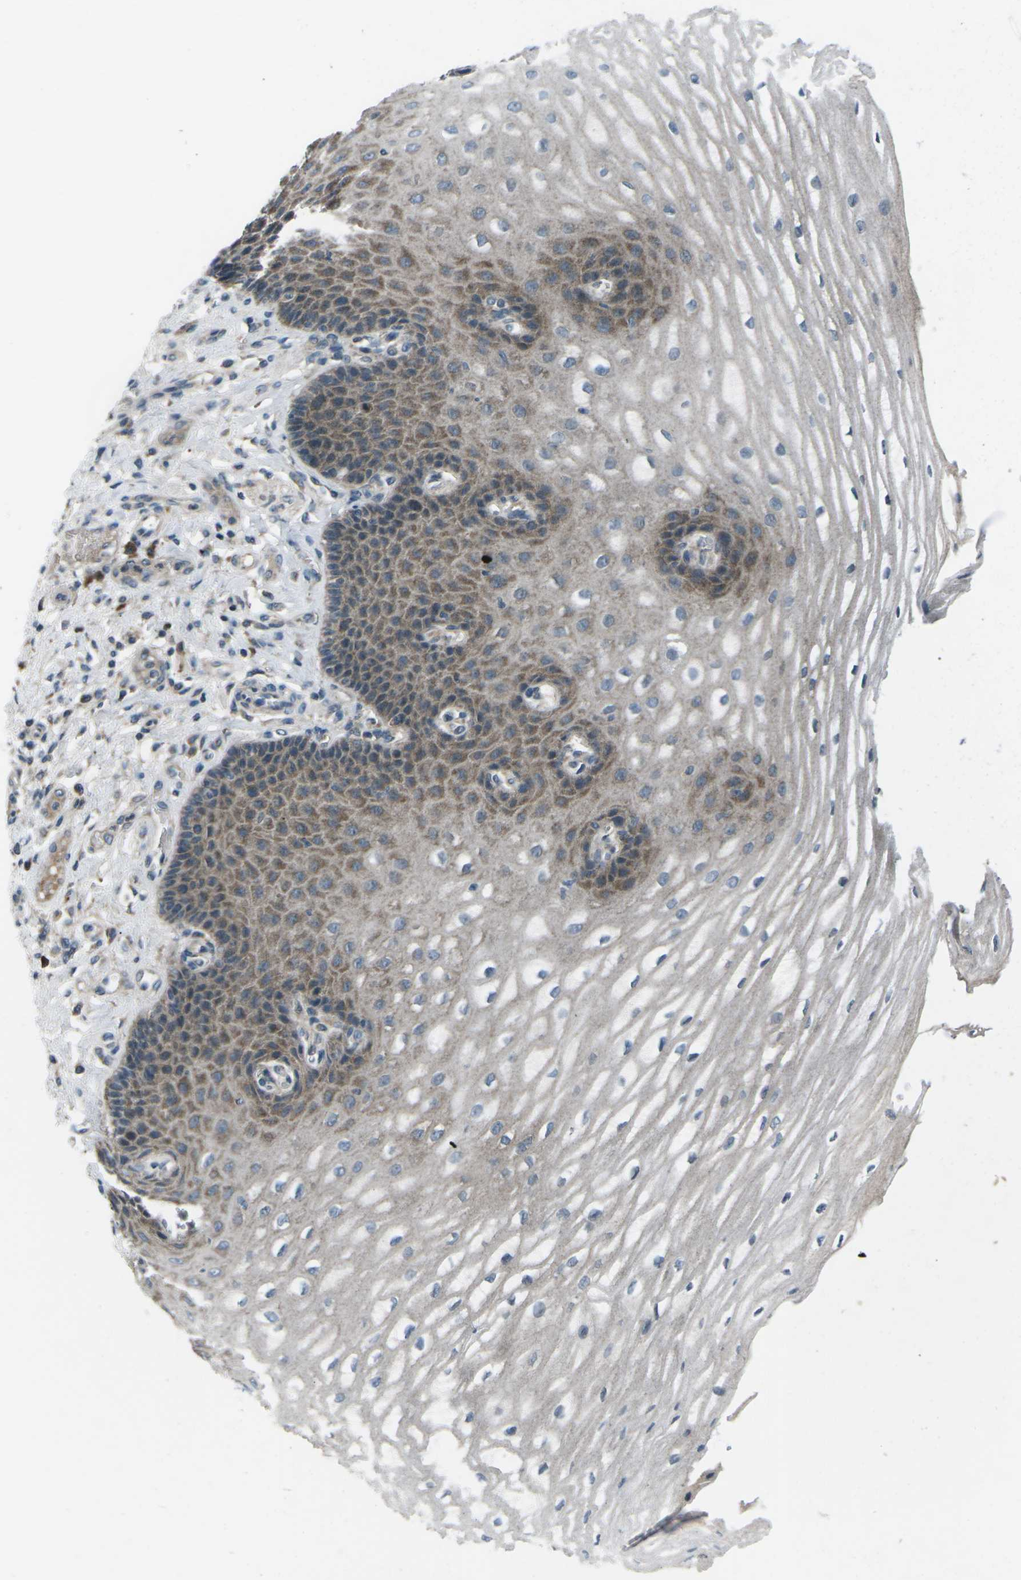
{"staining": {"intensity": "moderate", "quantity": "25%-75%", "location": "cytoplasmic/membranous"}, "tissue": "esophagus", "cell_type": "Squamous epithelial cells", "image_type": "normal", "snomed": [{"axis": "morphology", "description": "Normal tissue, NOS"}, {"axis": "topography", "description": "Esophagus"}], "caption": "A photomicrograph of esophagus stained for a protein reveals moderate cytoplasmic/membranous brown staining in squamous epithelial cells.", "gene": "CDK16", "patient": {"sex": "male", "age": 54}}